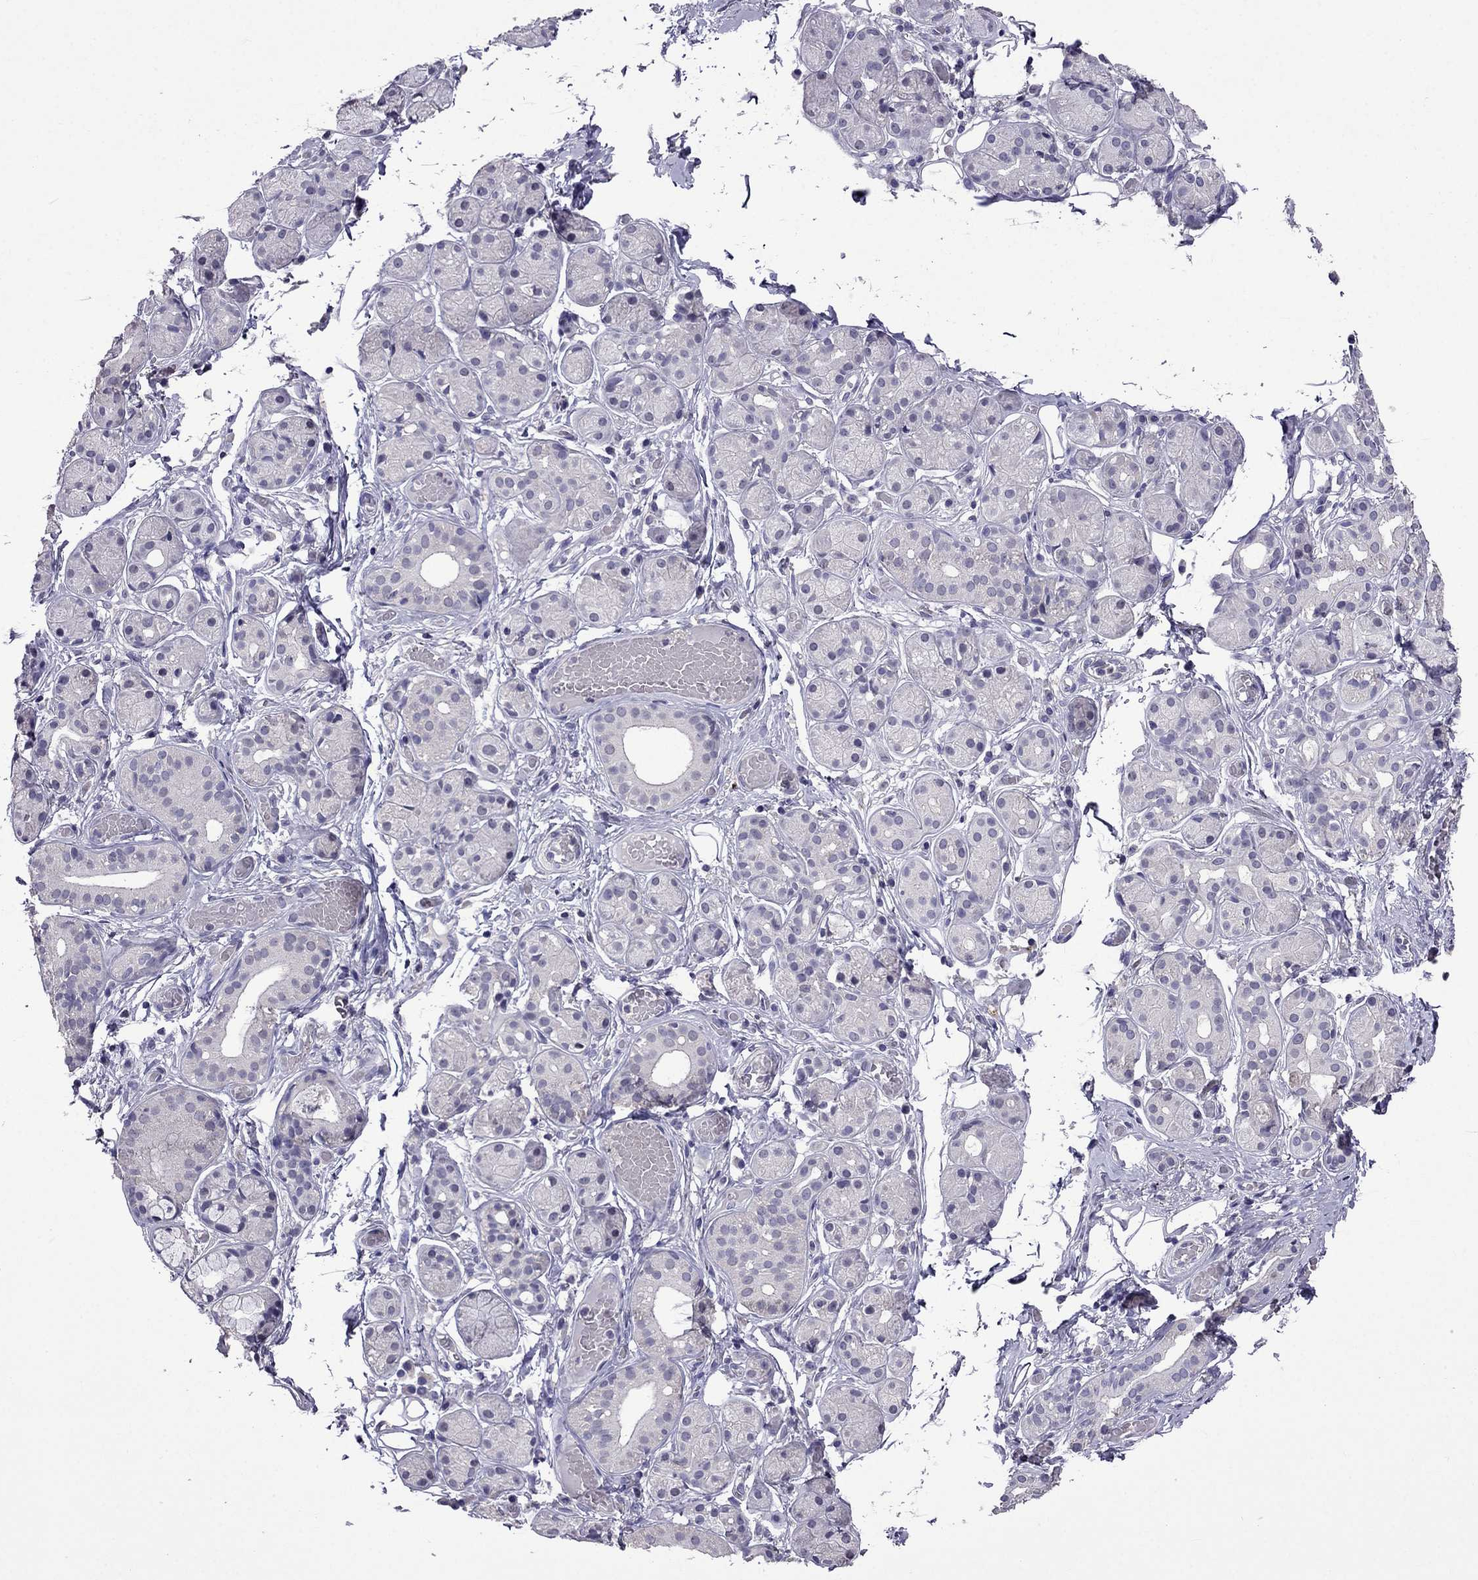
{"staining": {"intensity": "negative", "quantity": "none", "location": "none"}, "tissue": "salivary gland", "cell_type": "Glandular cells", "image_type": "normal", "snomed": [{"axis": "morphology", "description": "Normal tissue, NOS"}, {"axis": "topography", "description": "Salivary gland"}, {"axis": "topography", "description": "Peripheral nerve tissue"}], "caption": "Histopathology image shows no significant protein staining in glandular cells of normal salivary gland.", "gene": "AQP9", "patient": {"sex": "male", "age": 71}}